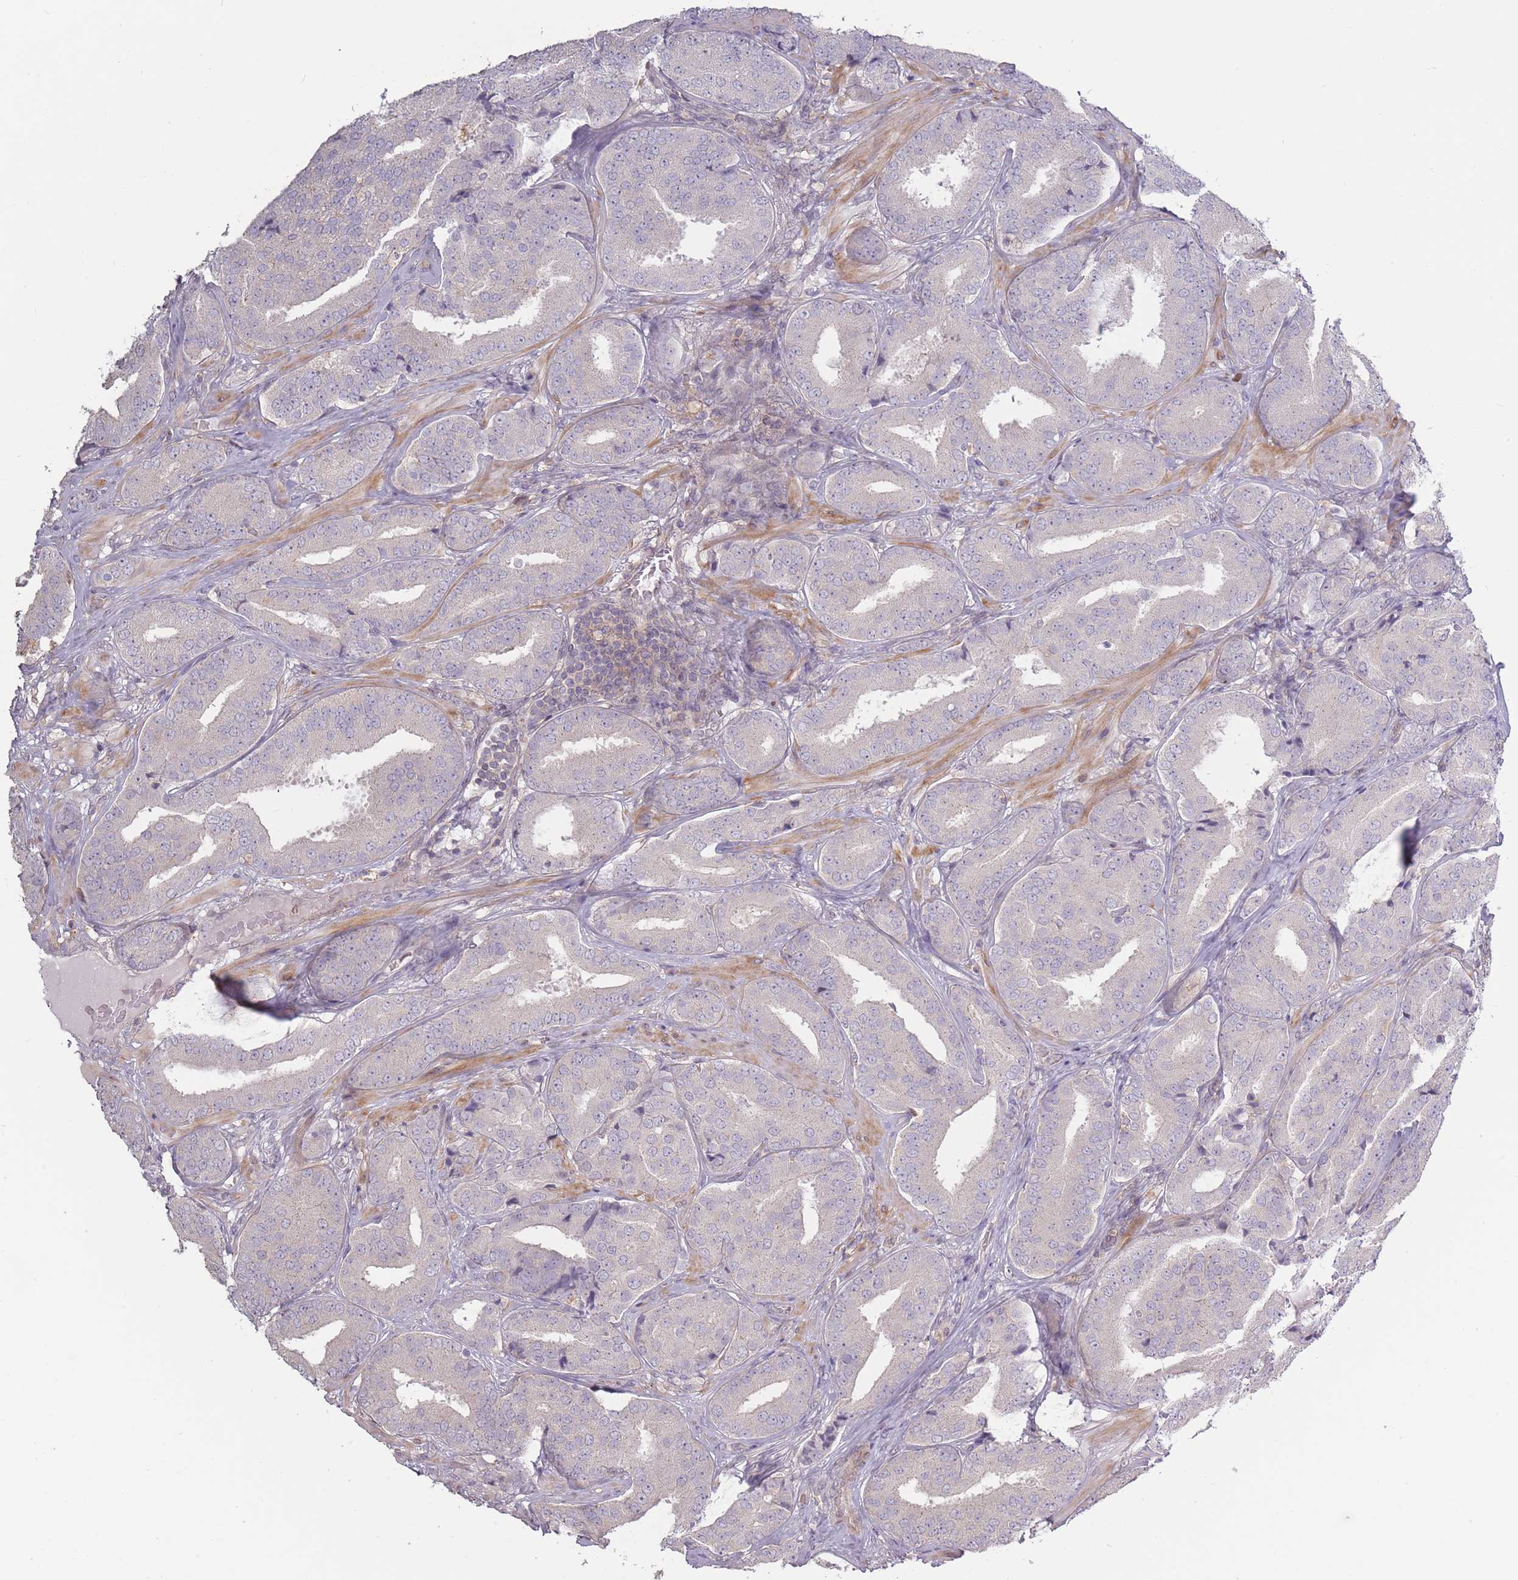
{"staining": {"intensity": "negative", "quantity": "none", "location": "none"}, "tissue": "prostate cancer", "cell_type": "Tumor cells", "image_type": "cancer", "snomed": [{"axis": "morphology", "description": "Adenocarcinoma, High grade"}, {"axis": "topography", "description": "Prostate"}], "caption": "Protein analysis of prostate high-grade adenocarcinoma exhibits no significant positivity in tumor cells. (Stains: DAB IHC with hematoxylin counter stain, Microscopy: brightfield microscopy at high magnification).", "gene": "TET3", "patient": {"sex": "male", "age": 63}}